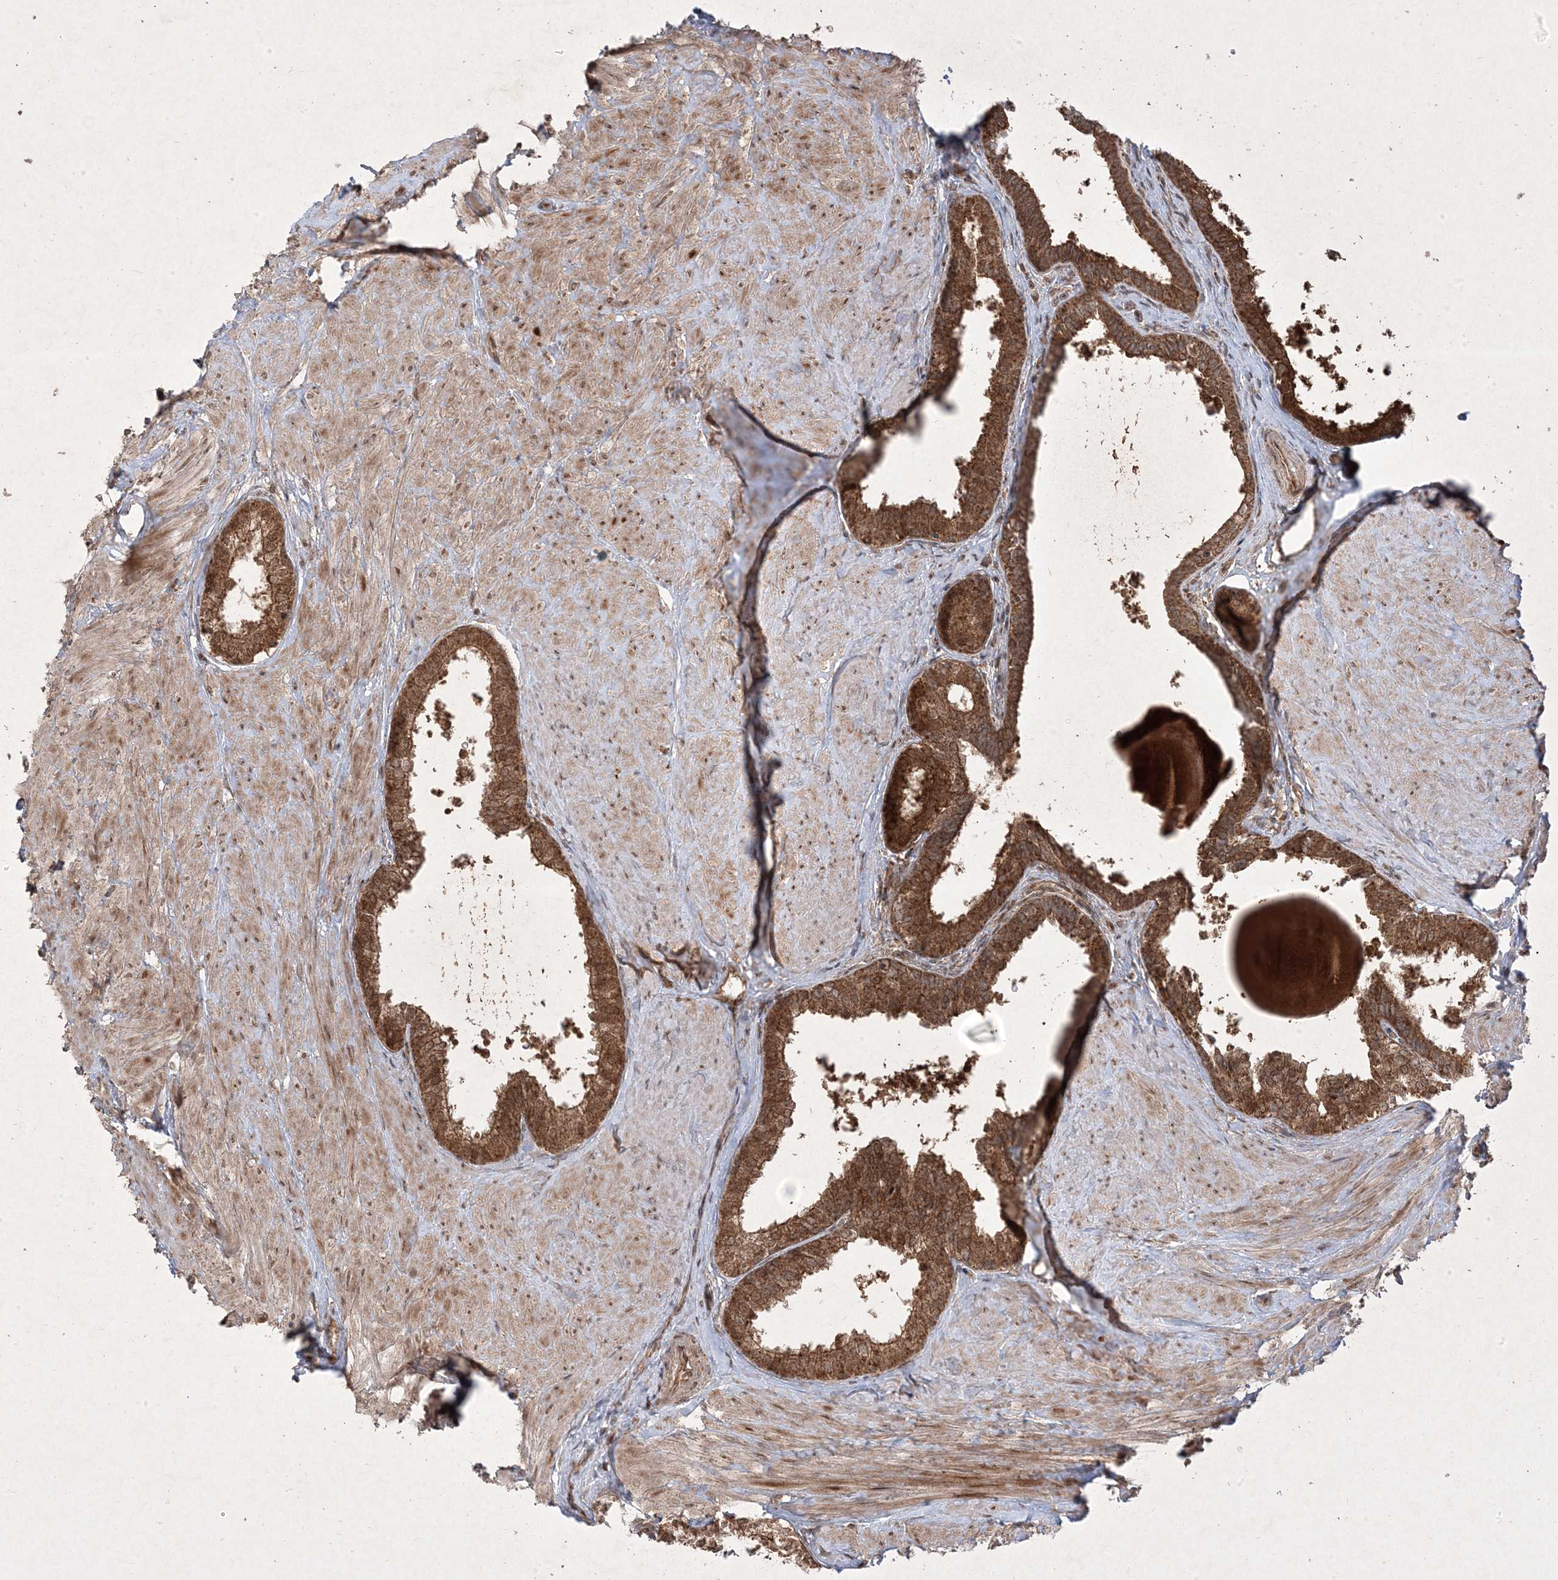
{"staining": {"intensity": "strong", "quantity": ">75%", "location": "cytoplasmic/membranous,nuclear"}, "tissue": "prostate", "cell_type": "Glandular cells", "image_type": "normal", "snomed": [{"axis": "morphology", "description": "Normal tissue, NOS"}, {"axis": "topography", "description": "Prostate"}], "caption": "Immunohistochemical staining of normal prostate displays strong cytoplasmic/membranous,nuclear protein staining in approximately >75% of glandular cells.", "gene": "PLEKHM2", "patient": {"sex": "male", "age": 48}}